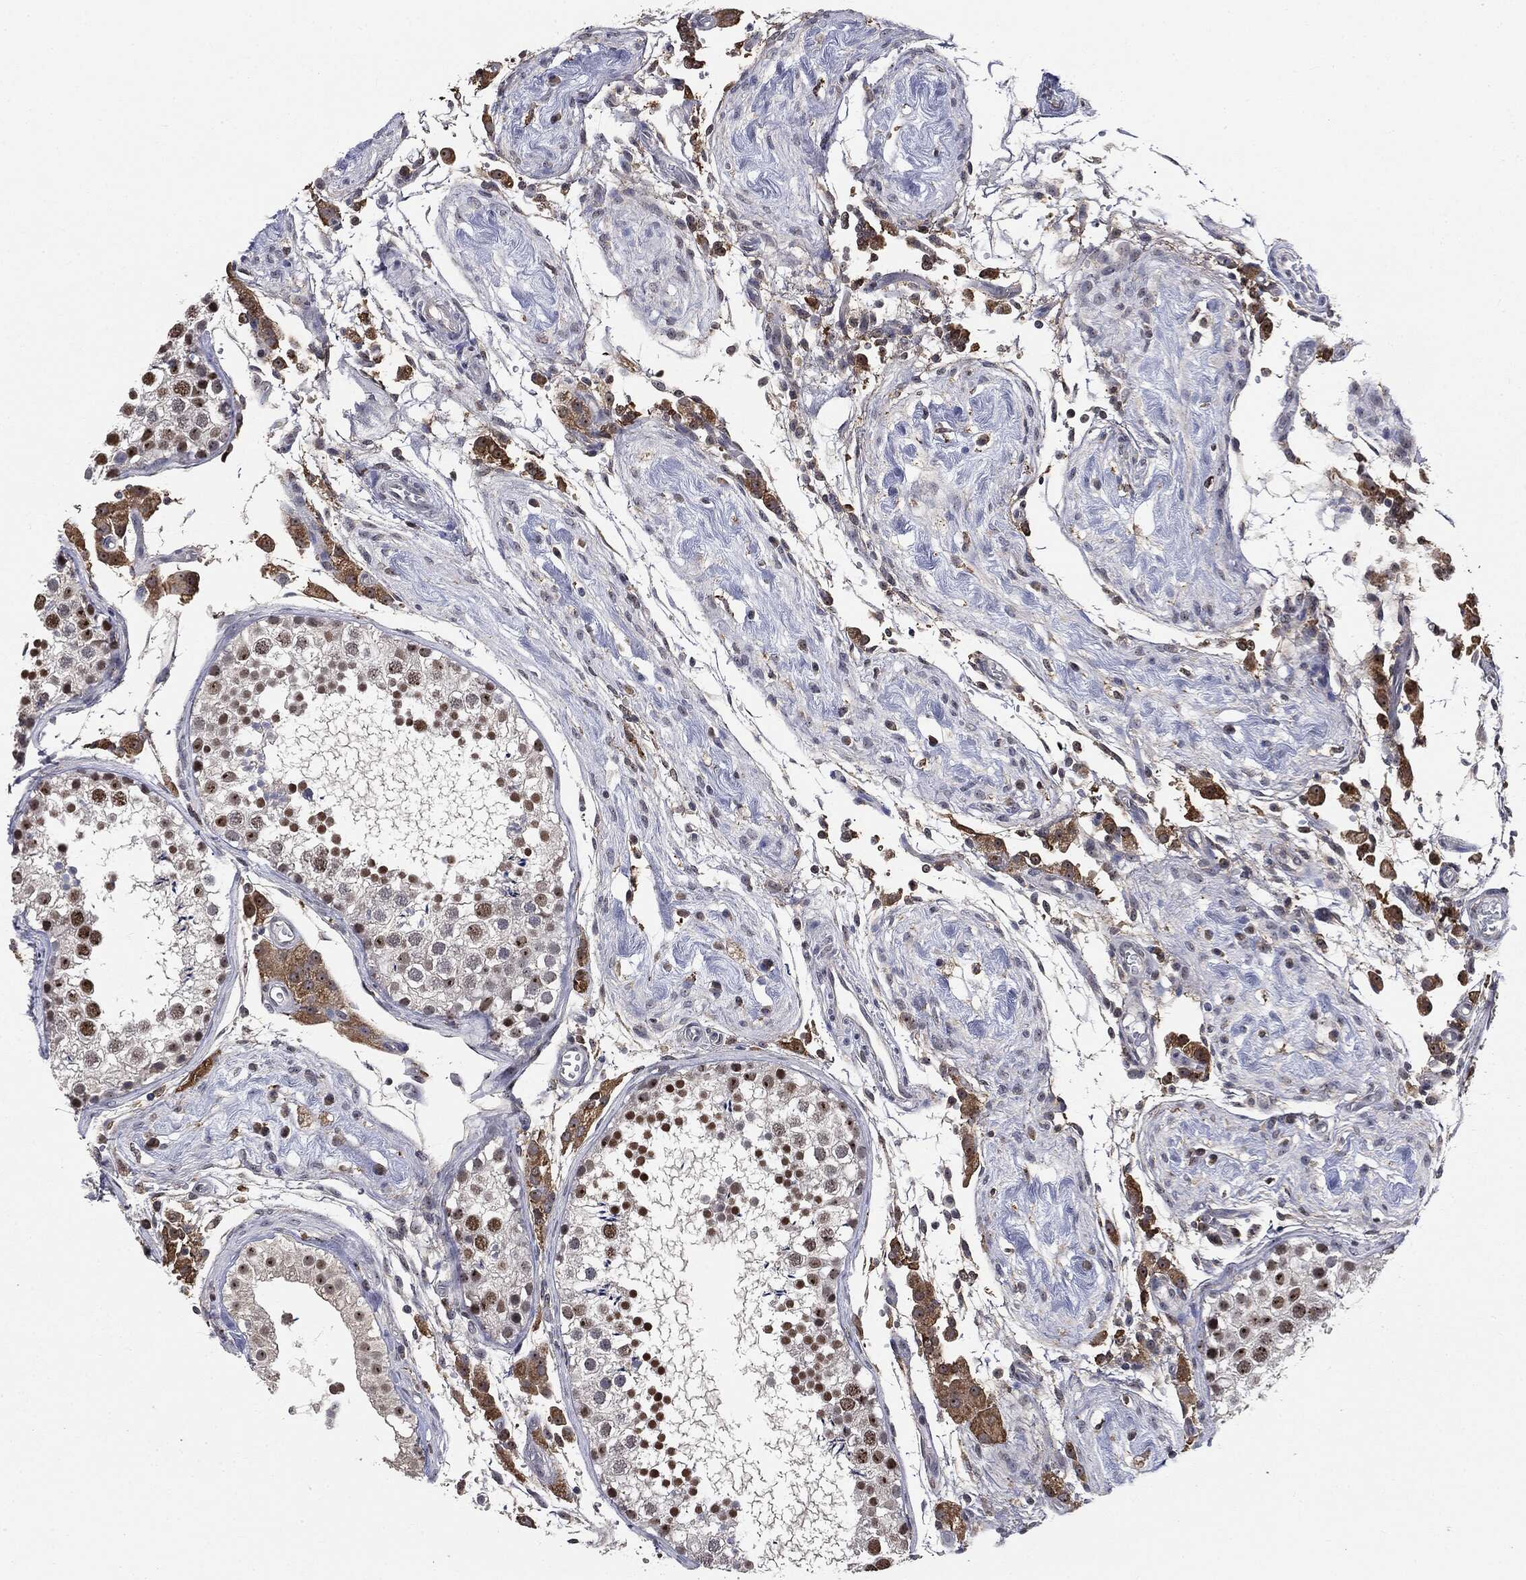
{"staining": {"intensity": "strong", "quantity": "<25%", "location": "nuclear"}, "tissue": "testis", "cell_type": "Cells in seminiferous ducts", "image_type": "normal", "snomed": [{"axis": "morphology", "description": "Normal tissue, NOS"}, {"axis": "topography", "description": "Testis"}], "caption": "Brown immunohistochemical staining in benign testis displays strong nuclear staining in about <25% of cells in seminiferous ducts. The staining was performed using DAB (3,3'-diaminobenzidine), with brown indicating positive protein expression. Nuclei are stained blue with hematoxylin.", "gene": "TRMT1L", "patient": {"sex": "male", "age": 29}}